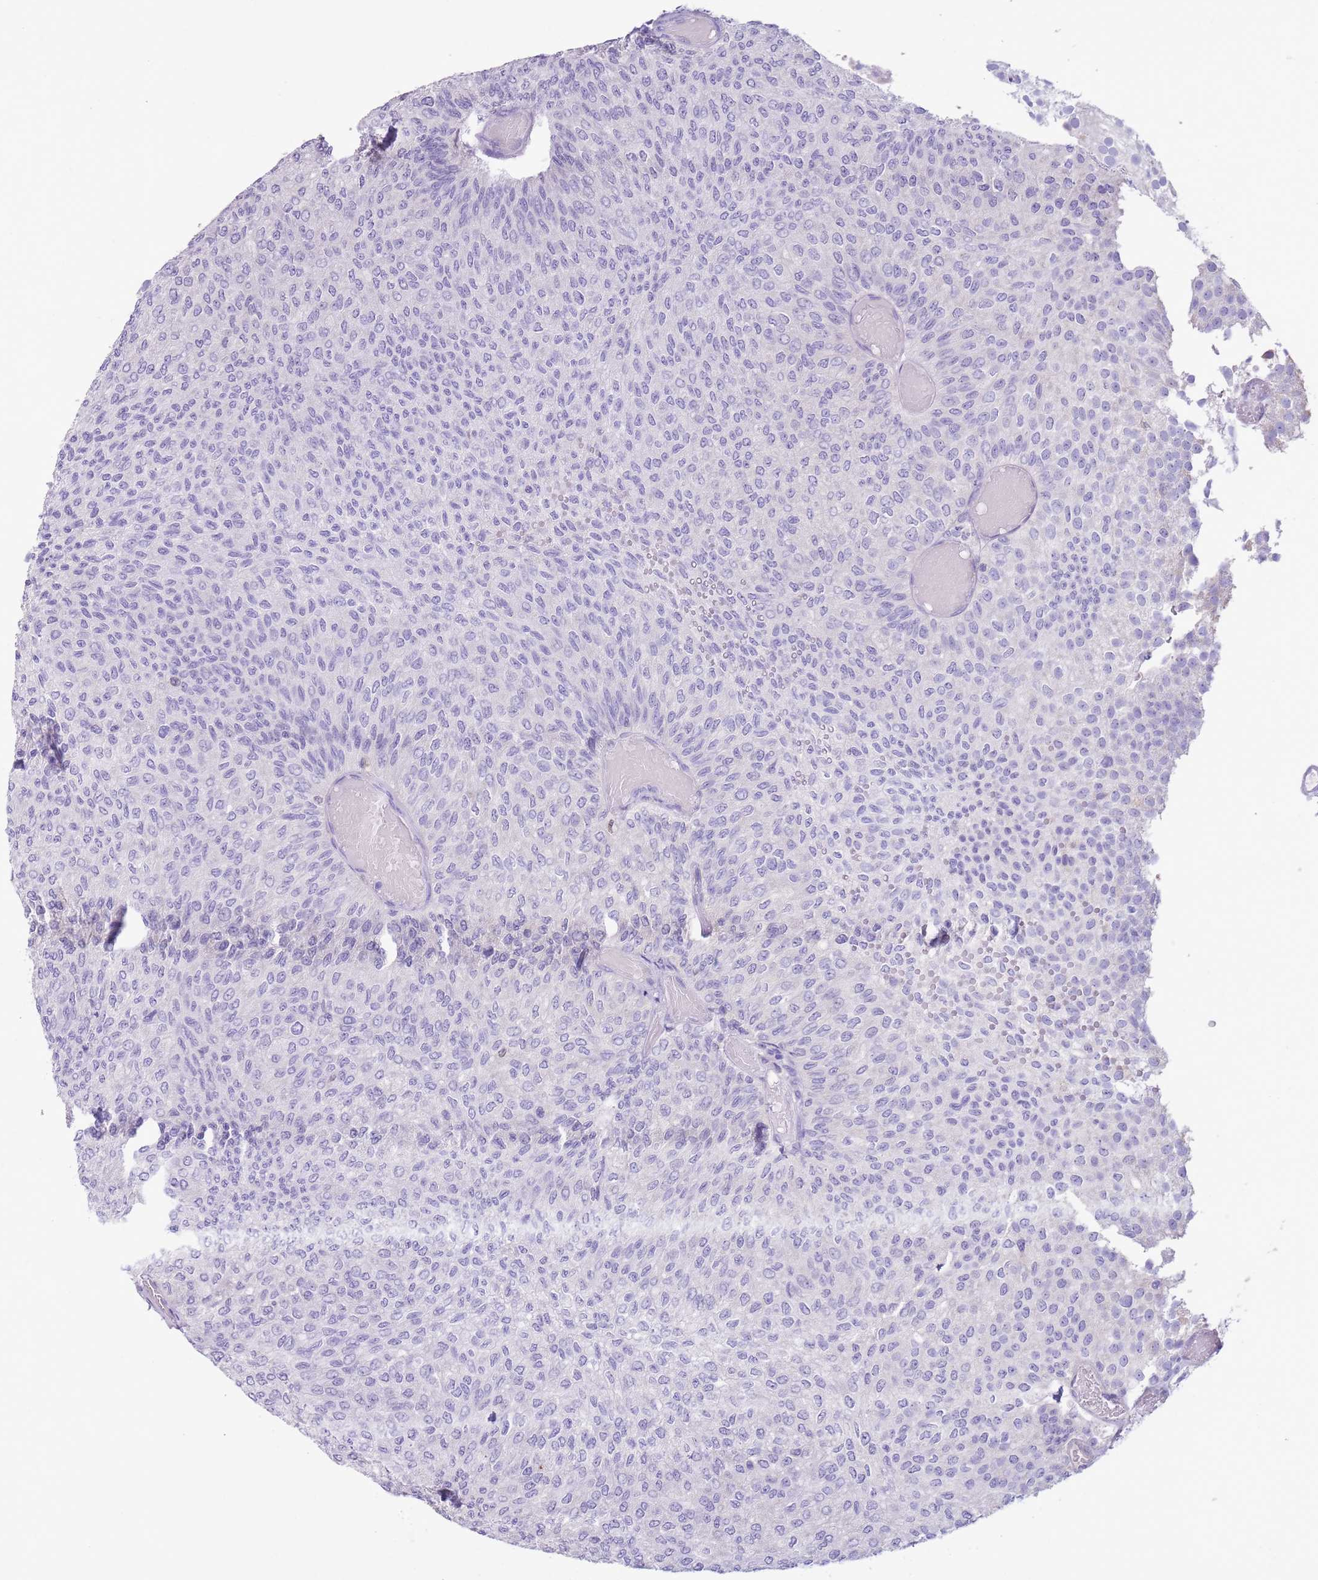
{"staining": {"intensity": "negative", "quantity": "none", "location": "none"}, "tissue": "urothelial cancer", "cell_type": "Tumor cells", "image_type": "cancer", "snomed": [{"axis": "morphology", "description": "Urothelial carcinoma, Low grade"}, {"axis": "topography", "description": "Urinary bladder"}], "caption": "Low-grade urothelial carcinoma stained for a protein using immunohistochemistry (IHC) exhibits no positivity tumor cells.", "gene": "ZNF697", "patient": {"sex": "male", "age": 78}}